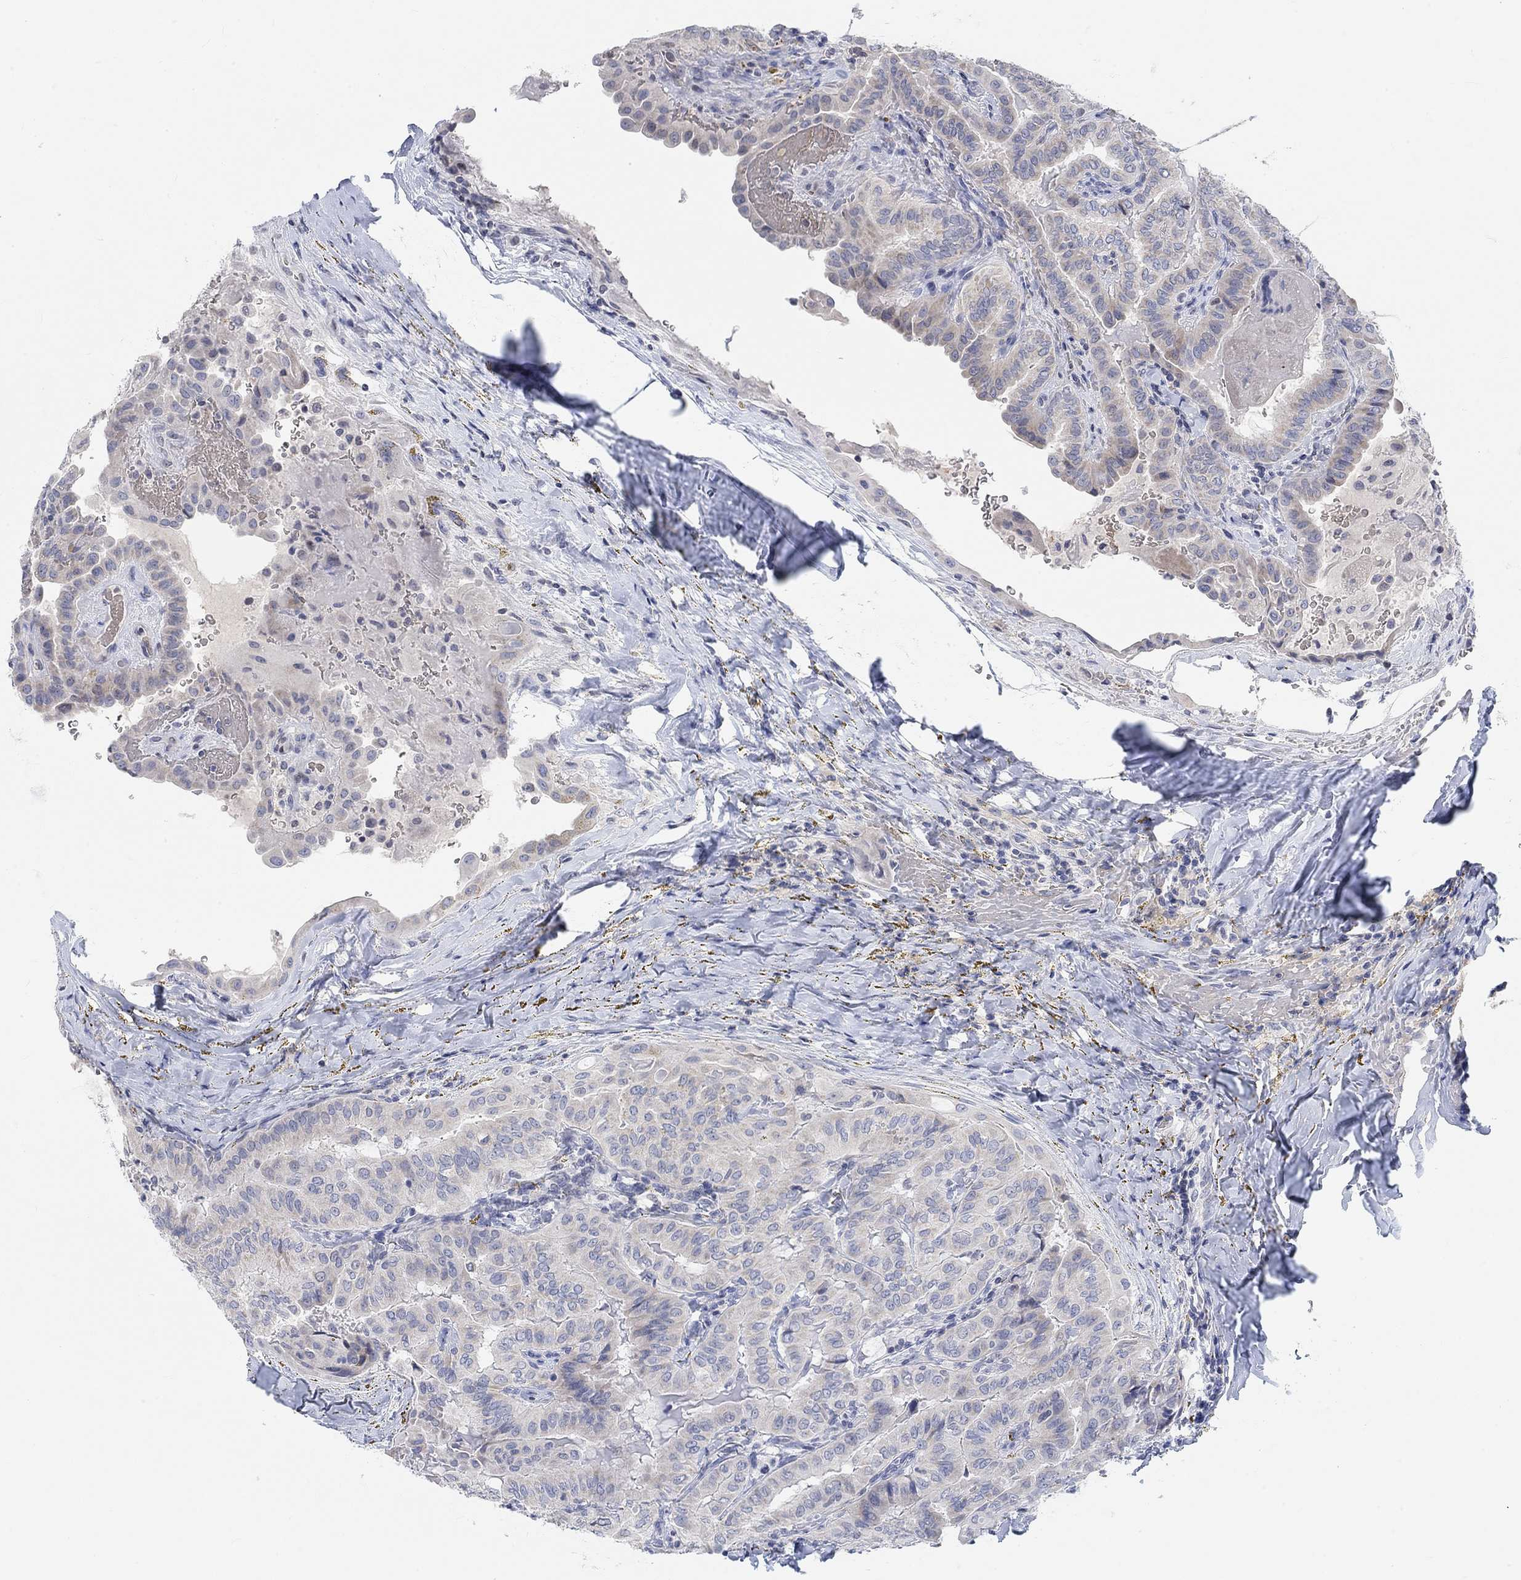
{"staining": {"intensity": "weak", "quantity": "<25%", "location": "cytoplasmic/membranous"}, "tissue": "thyroid cancer", "cell_type": "Tumor cells", "image_type": "cancer", "snomed": [{"axis": "morphology", "description": "Papillary adenocarcinoma, NOS"}, {"axis": "topography", "description": "Thyroid gland"}], "caption": "IHC of human papillary adenocarcinoma (thyroid) displays no staining in tumor cells.", "gene": "ATP6V1E2", "patient": {"sex": "female", "age": 68}}